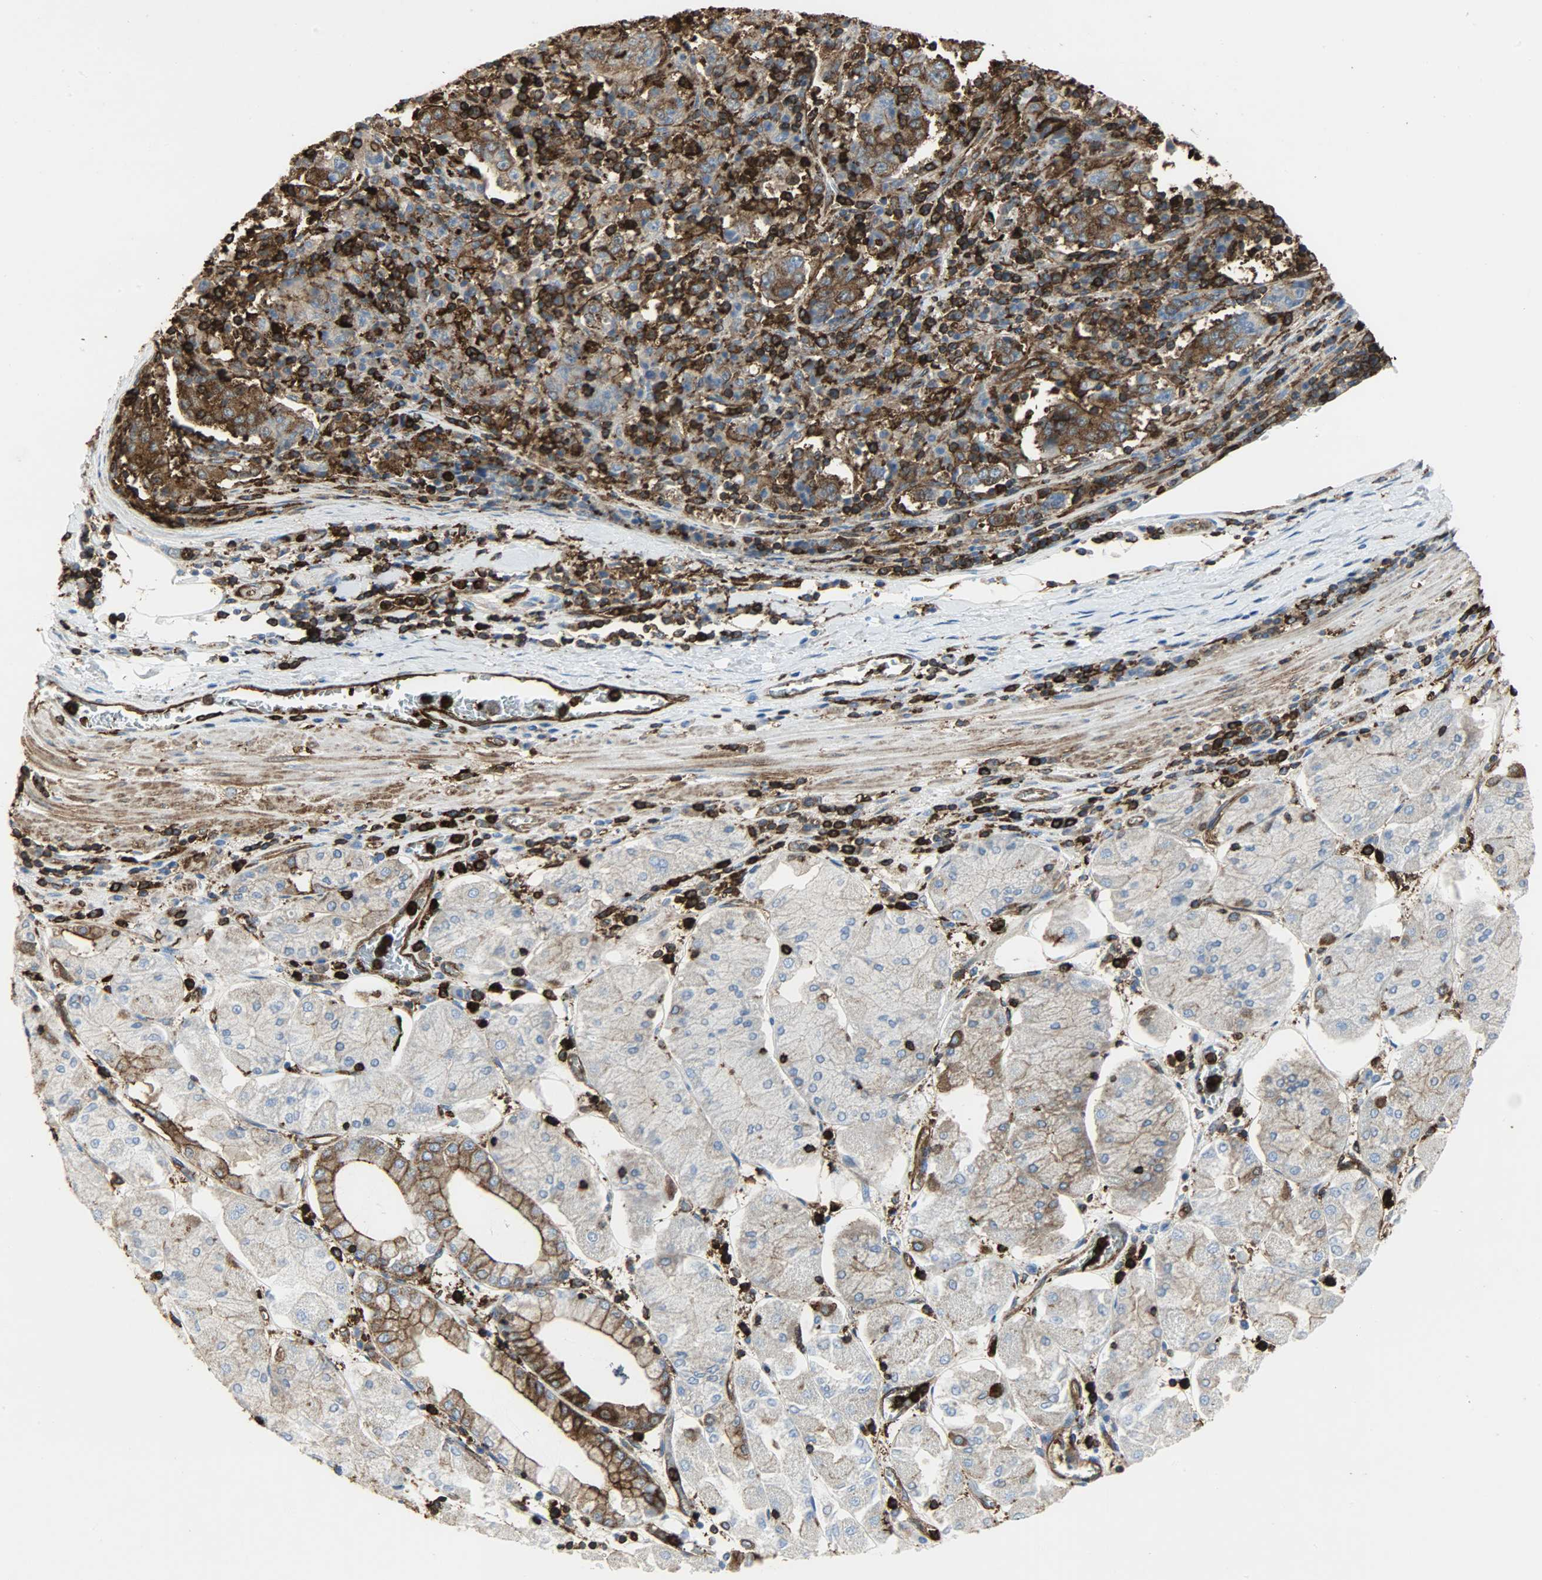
{"staining": {"intensity": "strong", "quantity": ">75%", "location": "cytoplasmic/membranous"}, "tissue": "stomach cancer", "cell_type": "Tumor cells", "image_type": "cancer", "snomed": [{"axis": "morphology", "description": "Normal tissue, NOS"}, {"axis": "morphology", "description": "Adenocarcinoma, NOS"}, {"axis": "topography", "description": "Stomach, upper"}, {"axis": "topography", "description": "Stomach"}], "caption": "Human adenocarcinoma (stomach) stained with a brown dye shows strong cytoplasmic/membranous positive expression in about >75% of tumor cells.", "gene": "VASP", "patient": {"sex": "male", "age": 59}}